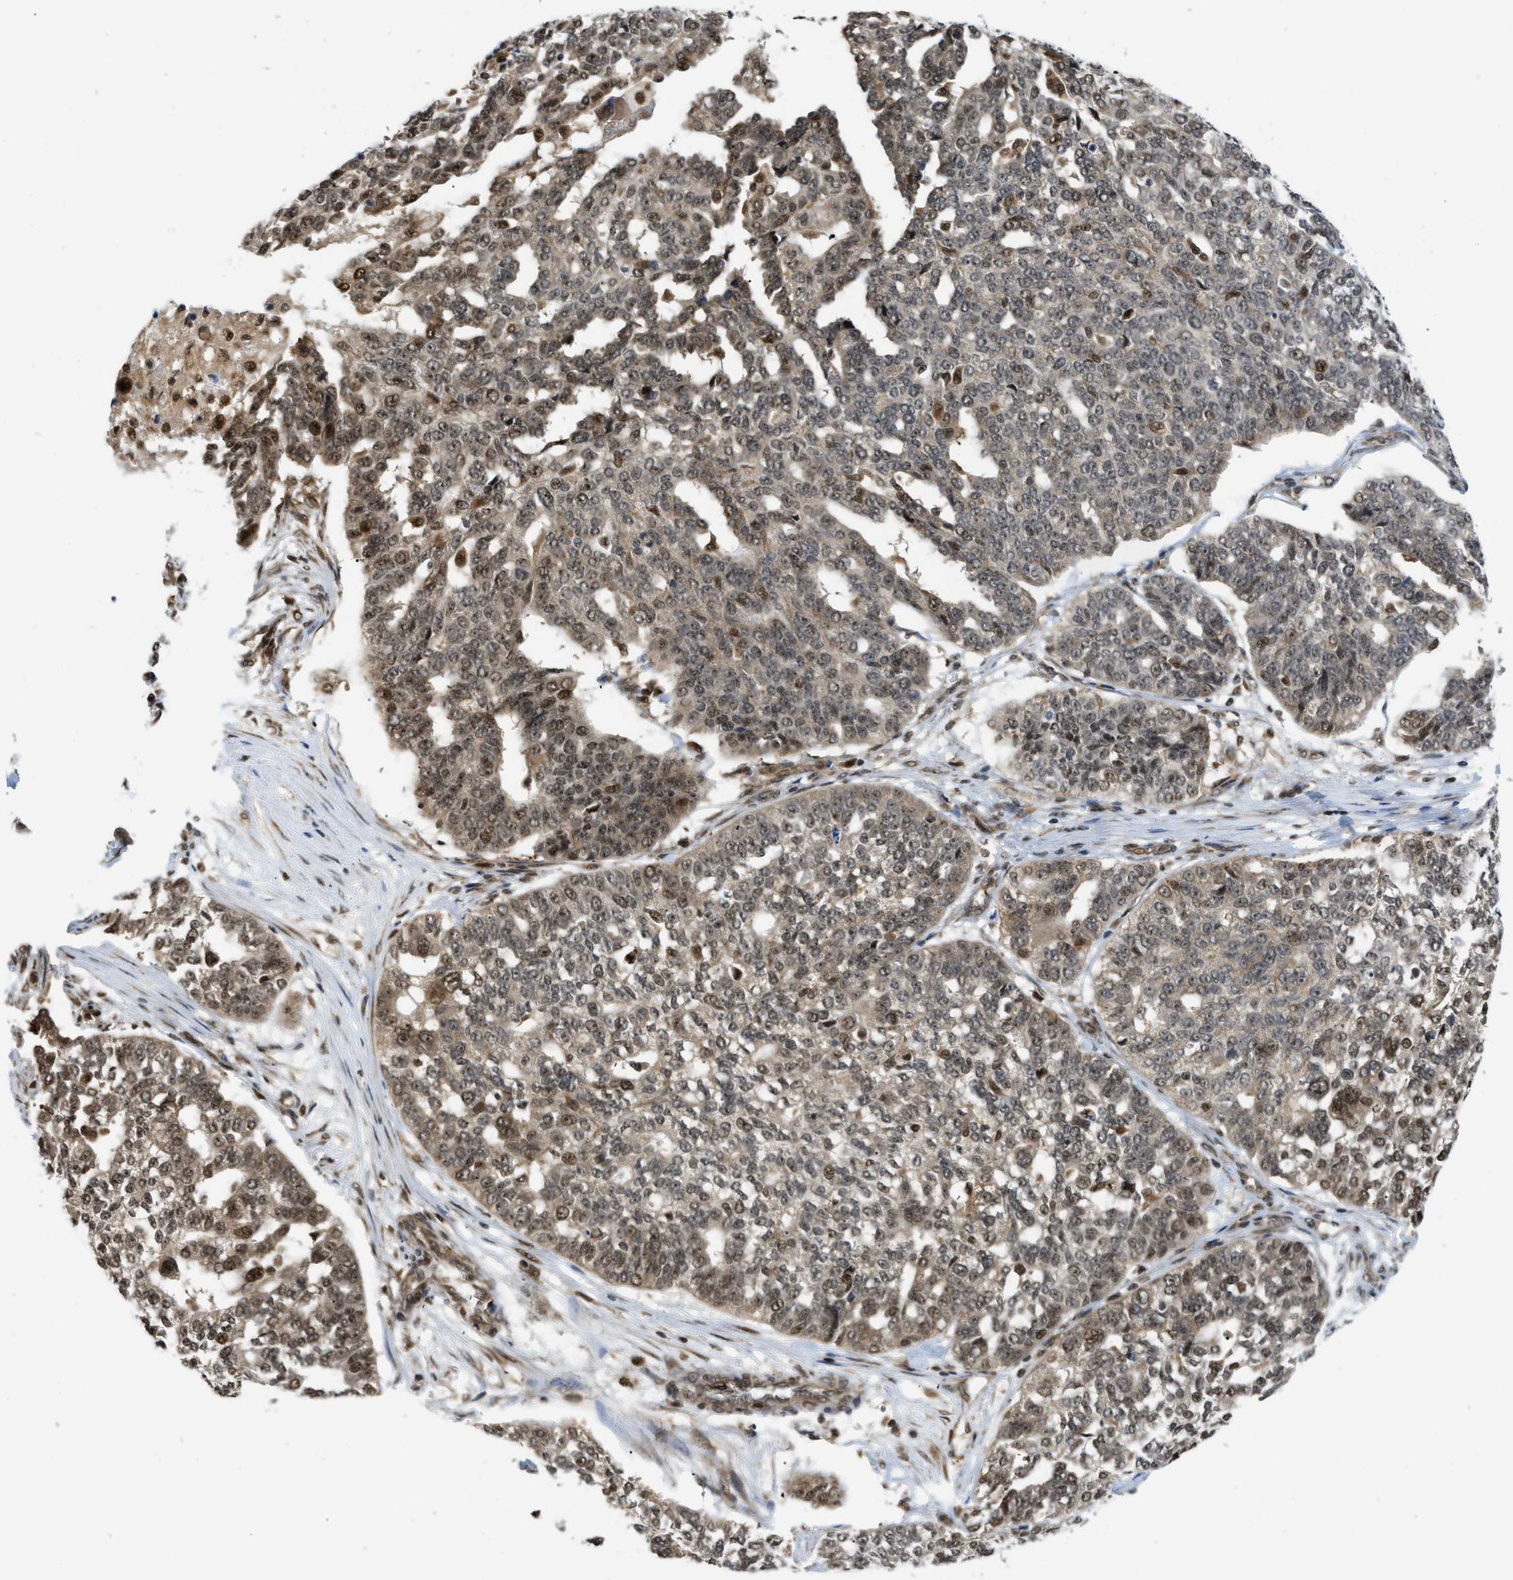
{"staining": {"intensity": "moderate", "quantity": "25%-75%", "location": "cytoplasmic/membranous,nuclear"}, "tissue": "ovarian cancer", "cell_type": "Tumor cells", "image_type": "cancer", "snomed": [{"axis": "morphology", "description": "Cystadenocarcinoma, serous, NOS"}, {"axis": "topography", "description": "Ovary"}], "caption": "Immunohistochemical staining of human ovarian cancer (serous cystadenocarcinoma) demonstrates medium levels of moderate cytoplasmic/membranous and nuclear protein positivity in about 25%-75% of tumor cells.", "gene": "TACC1", "patient": {"sex": "female", "age": 59}}